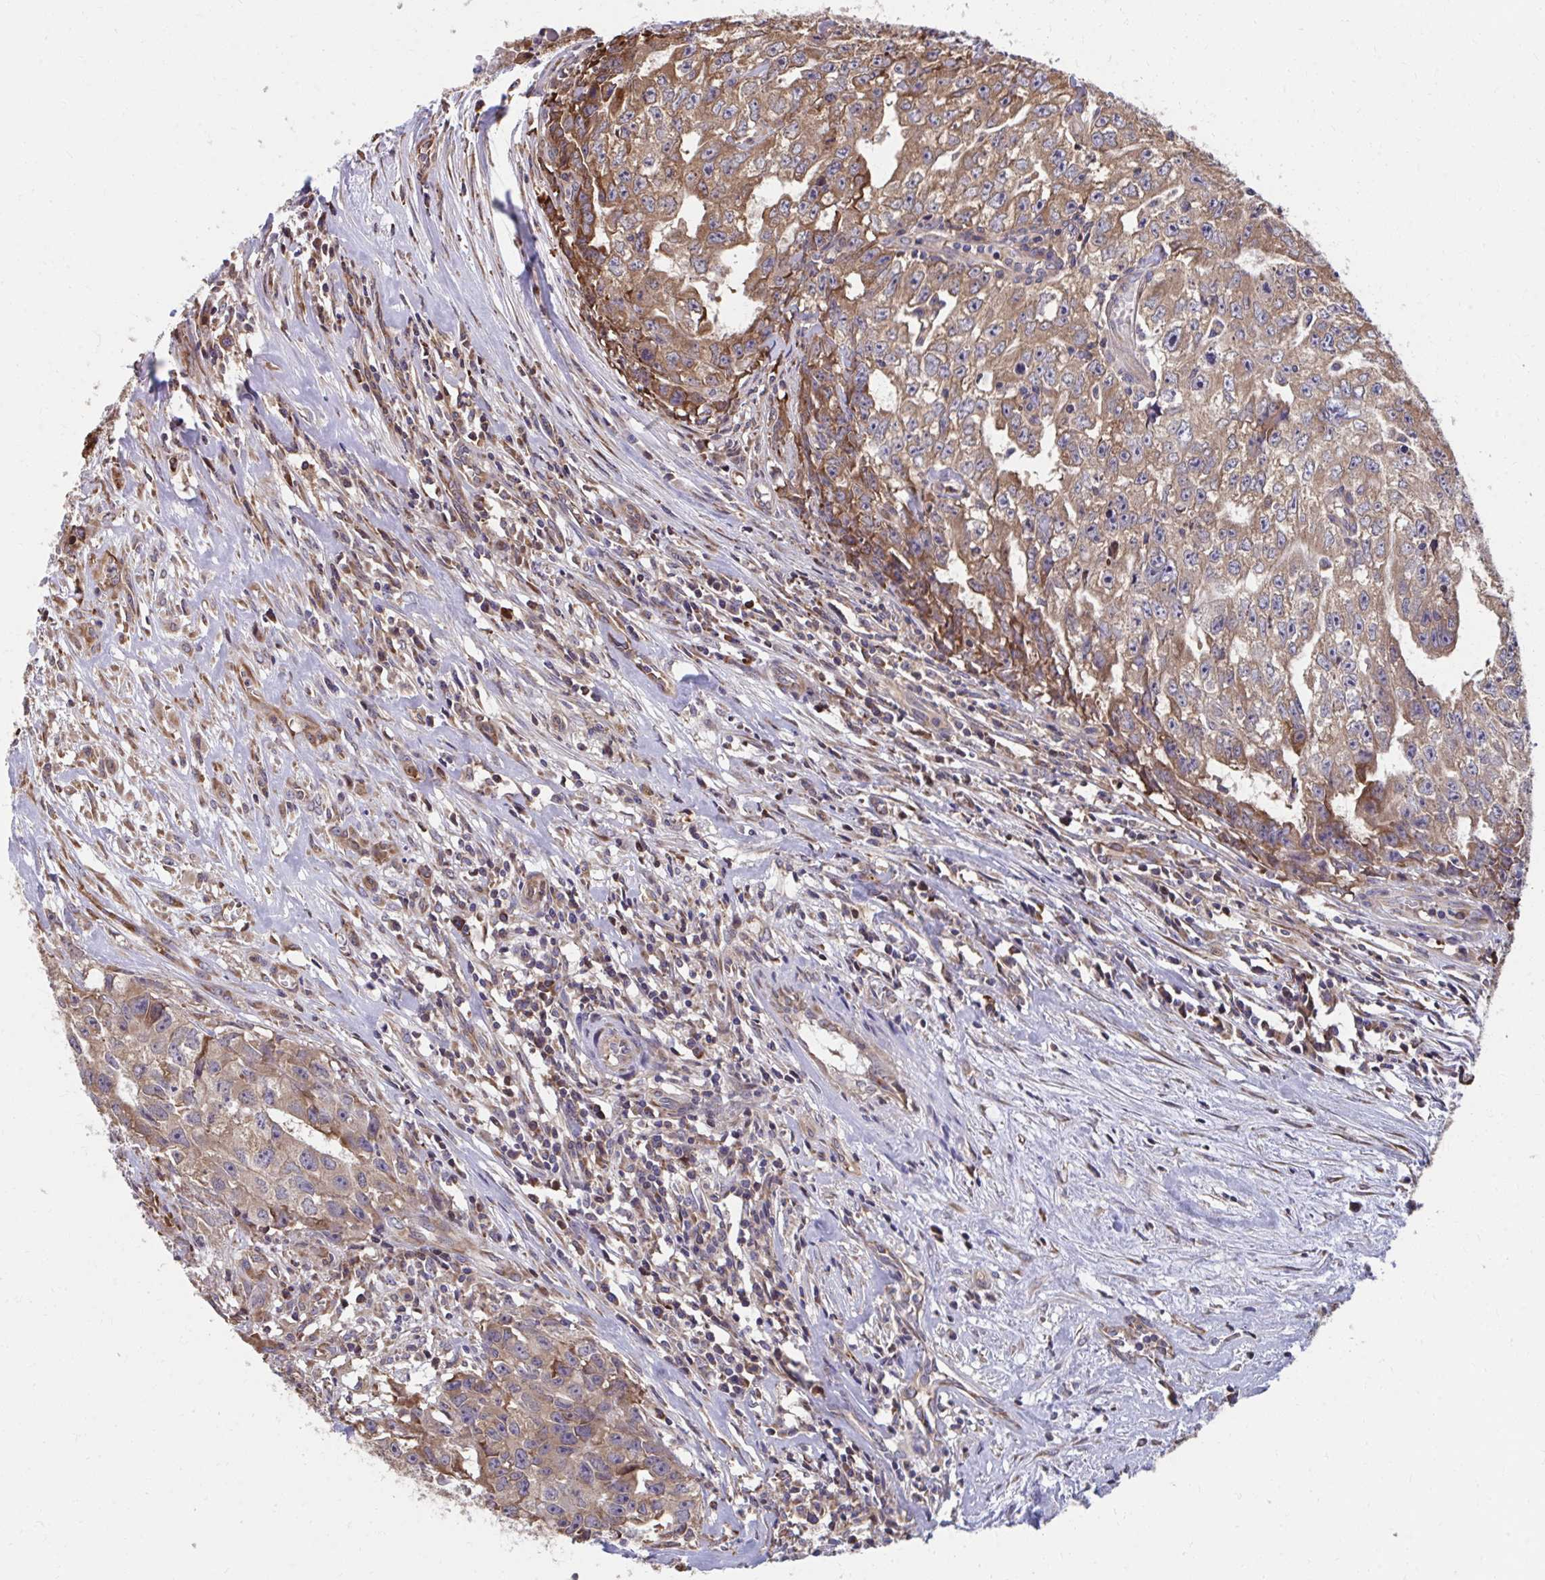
{"staining": {"intensity": "moderate", "quantity": ">75%", "location": "cytoplasmic/membranous"}, "tissue": "testis cancer", "cell_type": "Tumor cells", "image_type": "cancer", "snomed": [{"axis": "morphology", "description": "Carcinoma, Embryonal, NOS"}, {"axis": "morphology", "description": "Teratoma, malignant, NOS"}, {"axis": "topography", "description": "Testis"}], "caption": "Immunohistochemistry (DAB) staining of embryonal carcinoma (testis) reveals moderate cytoplasmic/membranous protein positivity in approximately >75% of tumor cells.", "gene": "ZNF778", "patient": {"sex": "male", "age": 24}}